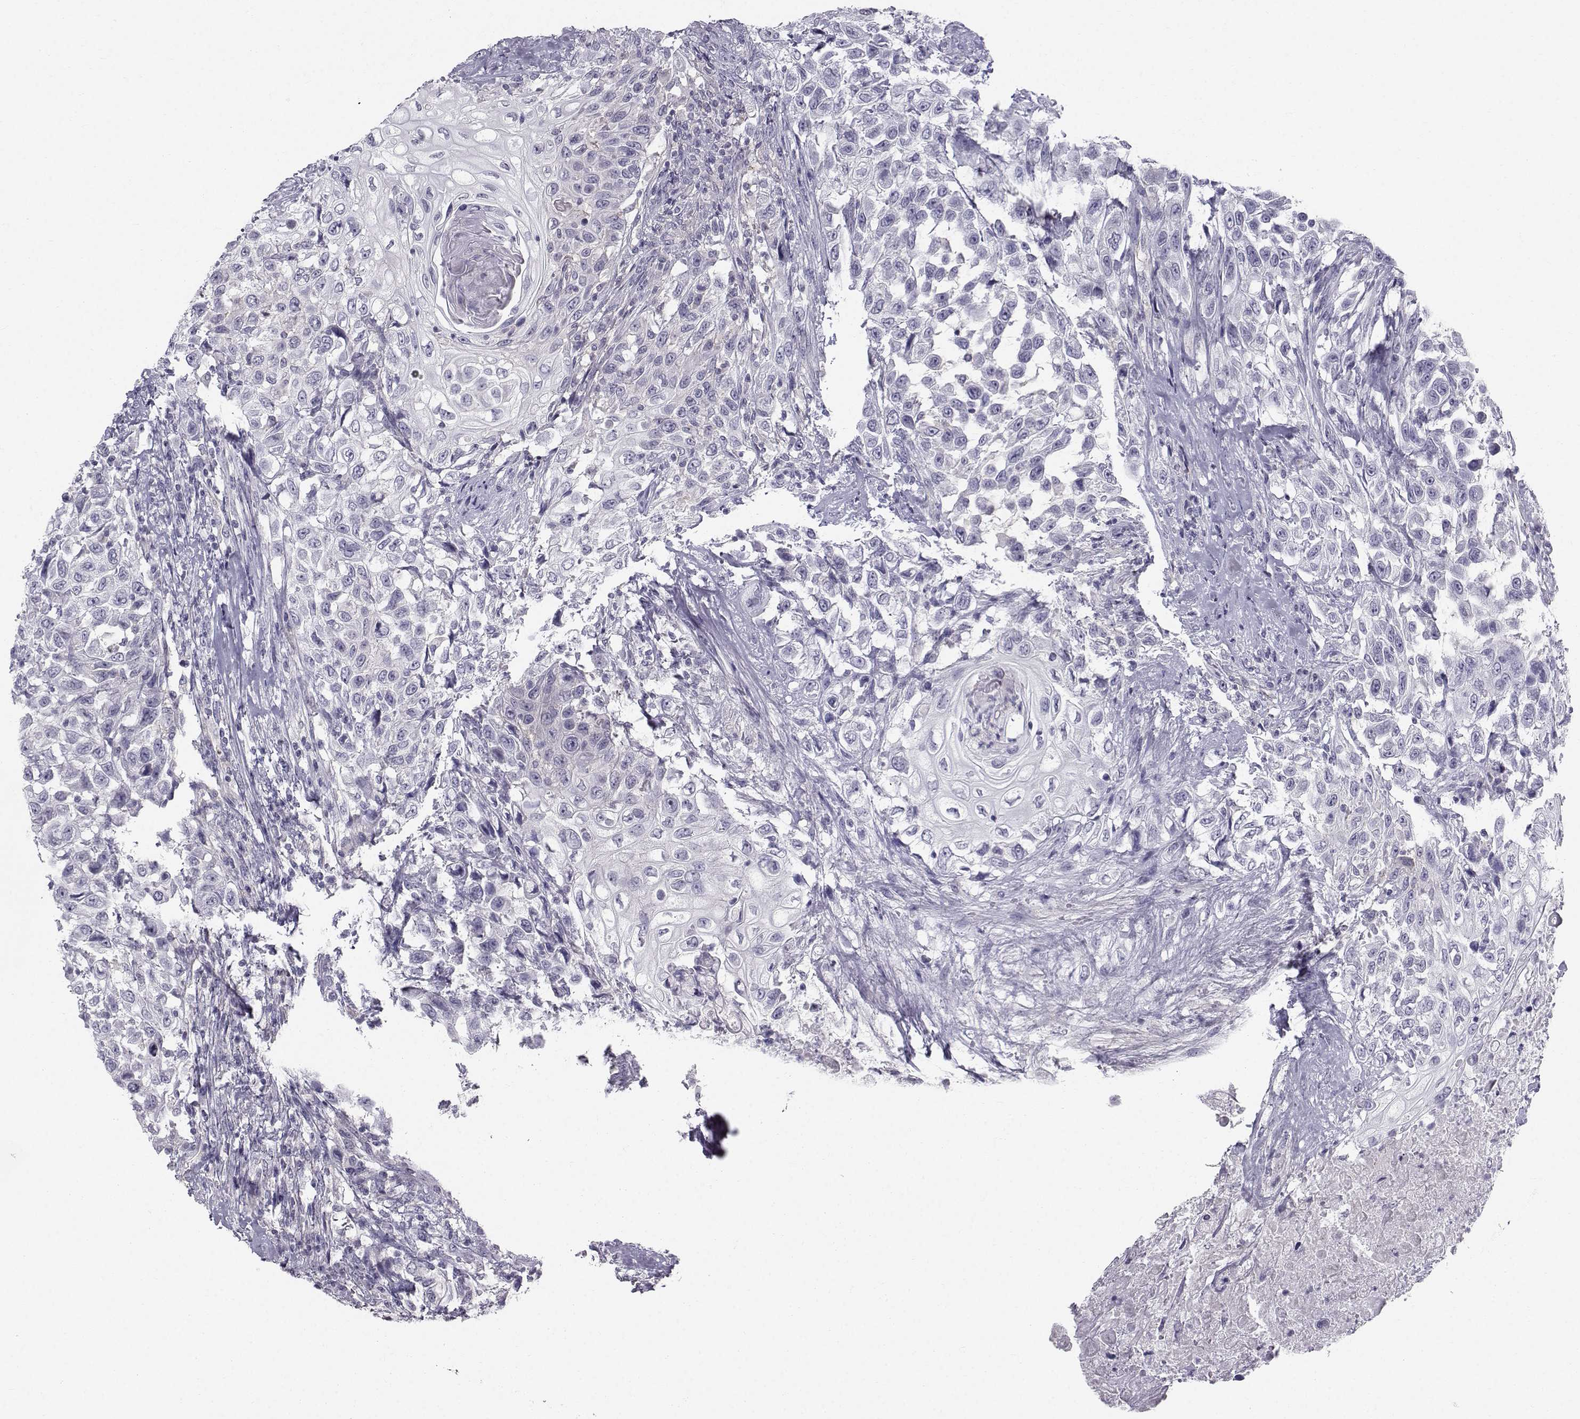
{"staining": {"intensity": "negative", "quantity": "none", "location": "none"}, "tissue": "urothelial cancer", "cell_type": "Tumor cells", "image_type": "cancer", "snomed": [{"axis": "morphology", "description": "Urothelial carcinoma, High grade"}, {"axis": "topography", "description": "Urinary bladder"}], "caption": "A photomicrograph of human urothelial cancer is negative for staining in tumor cells. Brightfield microscopy of IHC stained with DAB (3,3'-diaminobenzidine) (brown) and hematoxylin (blue), captured at high magnification.", "gene": "SPDYE4", "patient": {"sex": "female", "age": 56}}